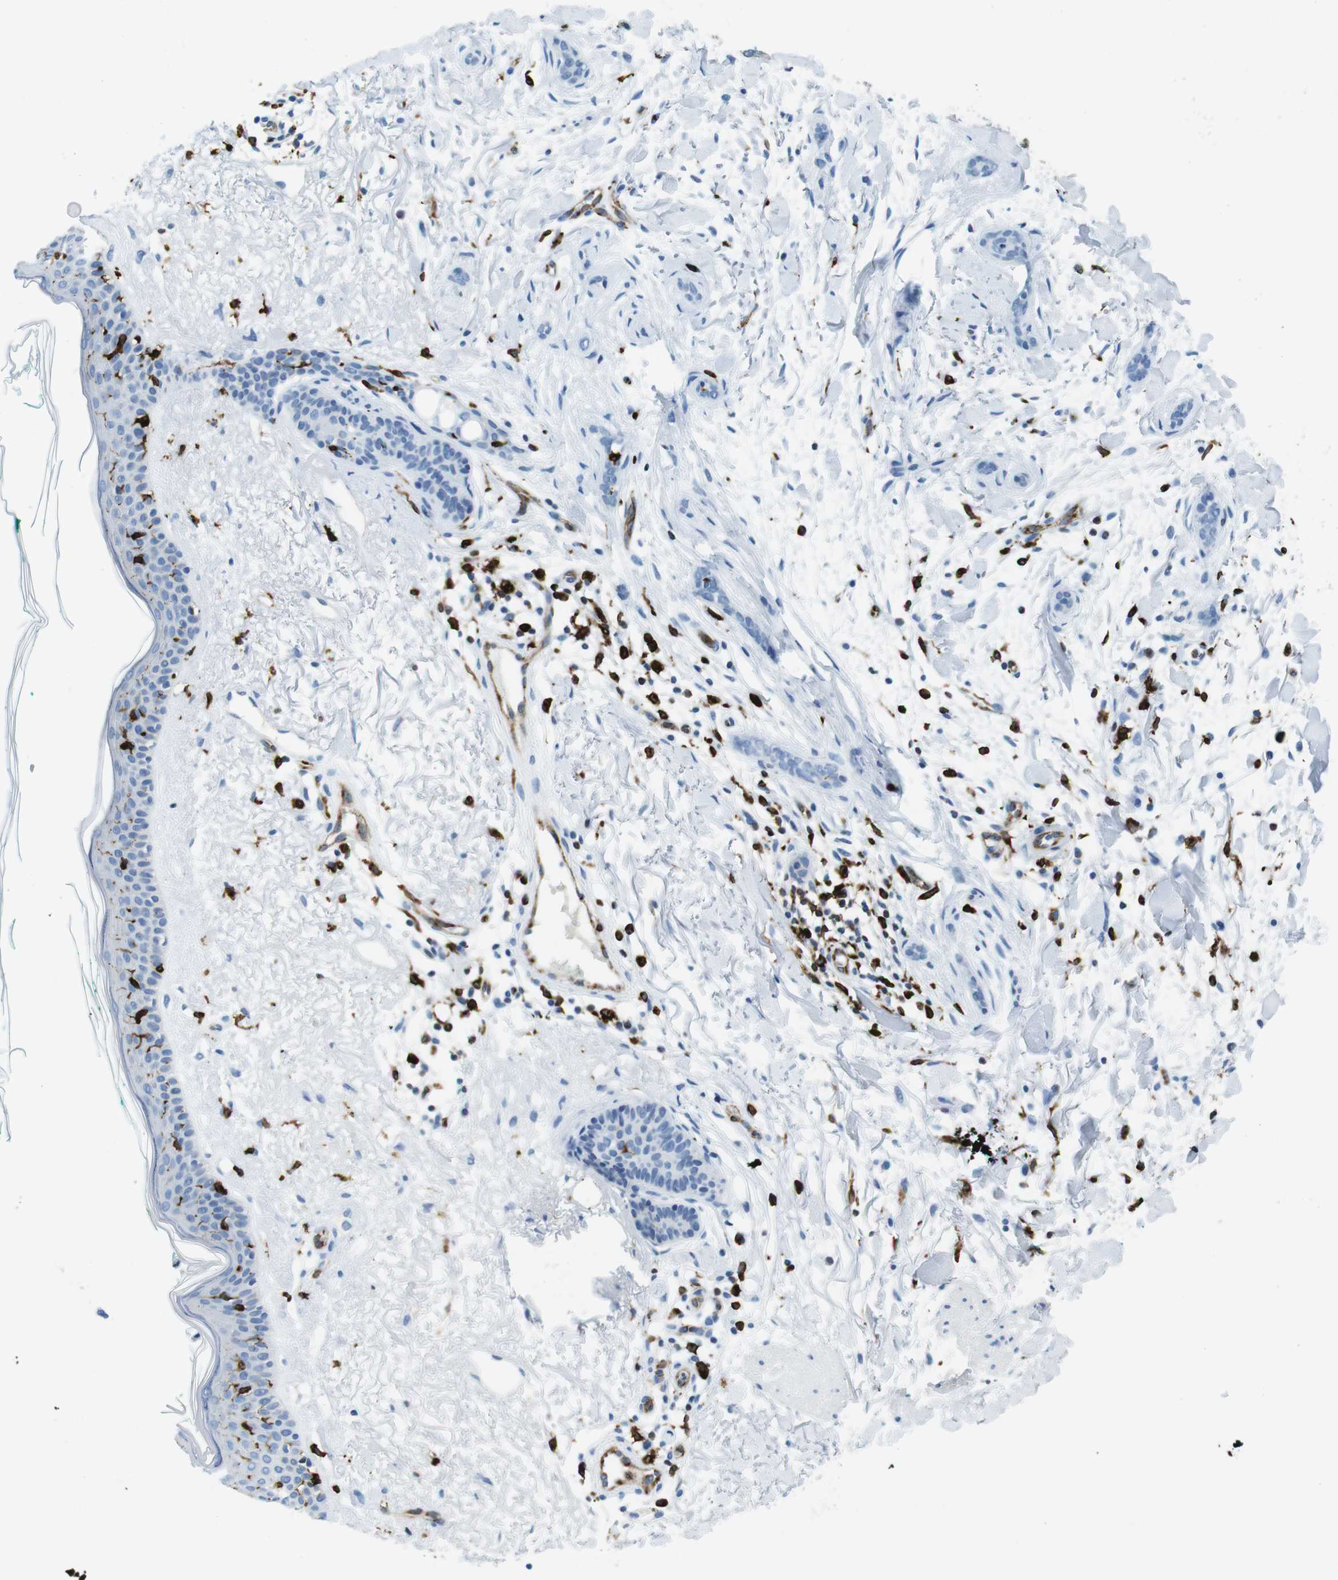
{"staining": {"intensity": "negative", "quantity": "none", "location": "none"}, "tissue": "skin cancer", "cell_type": "Tumor cells", "image_type": "cancer", "snomed": [{"axis": "morphology", "description": "Basal cell carcinoma"}, {"axis": "morphology", "description": "Adnexal tumor, benign"}, {"axis": "topography", "description": "Skin"}], "caption": "Tumor cells are negative for protein expression in human skin benign adnexal tumor.", "gene": "CIITA", "patient": {"sex": "female", "age": 42}}